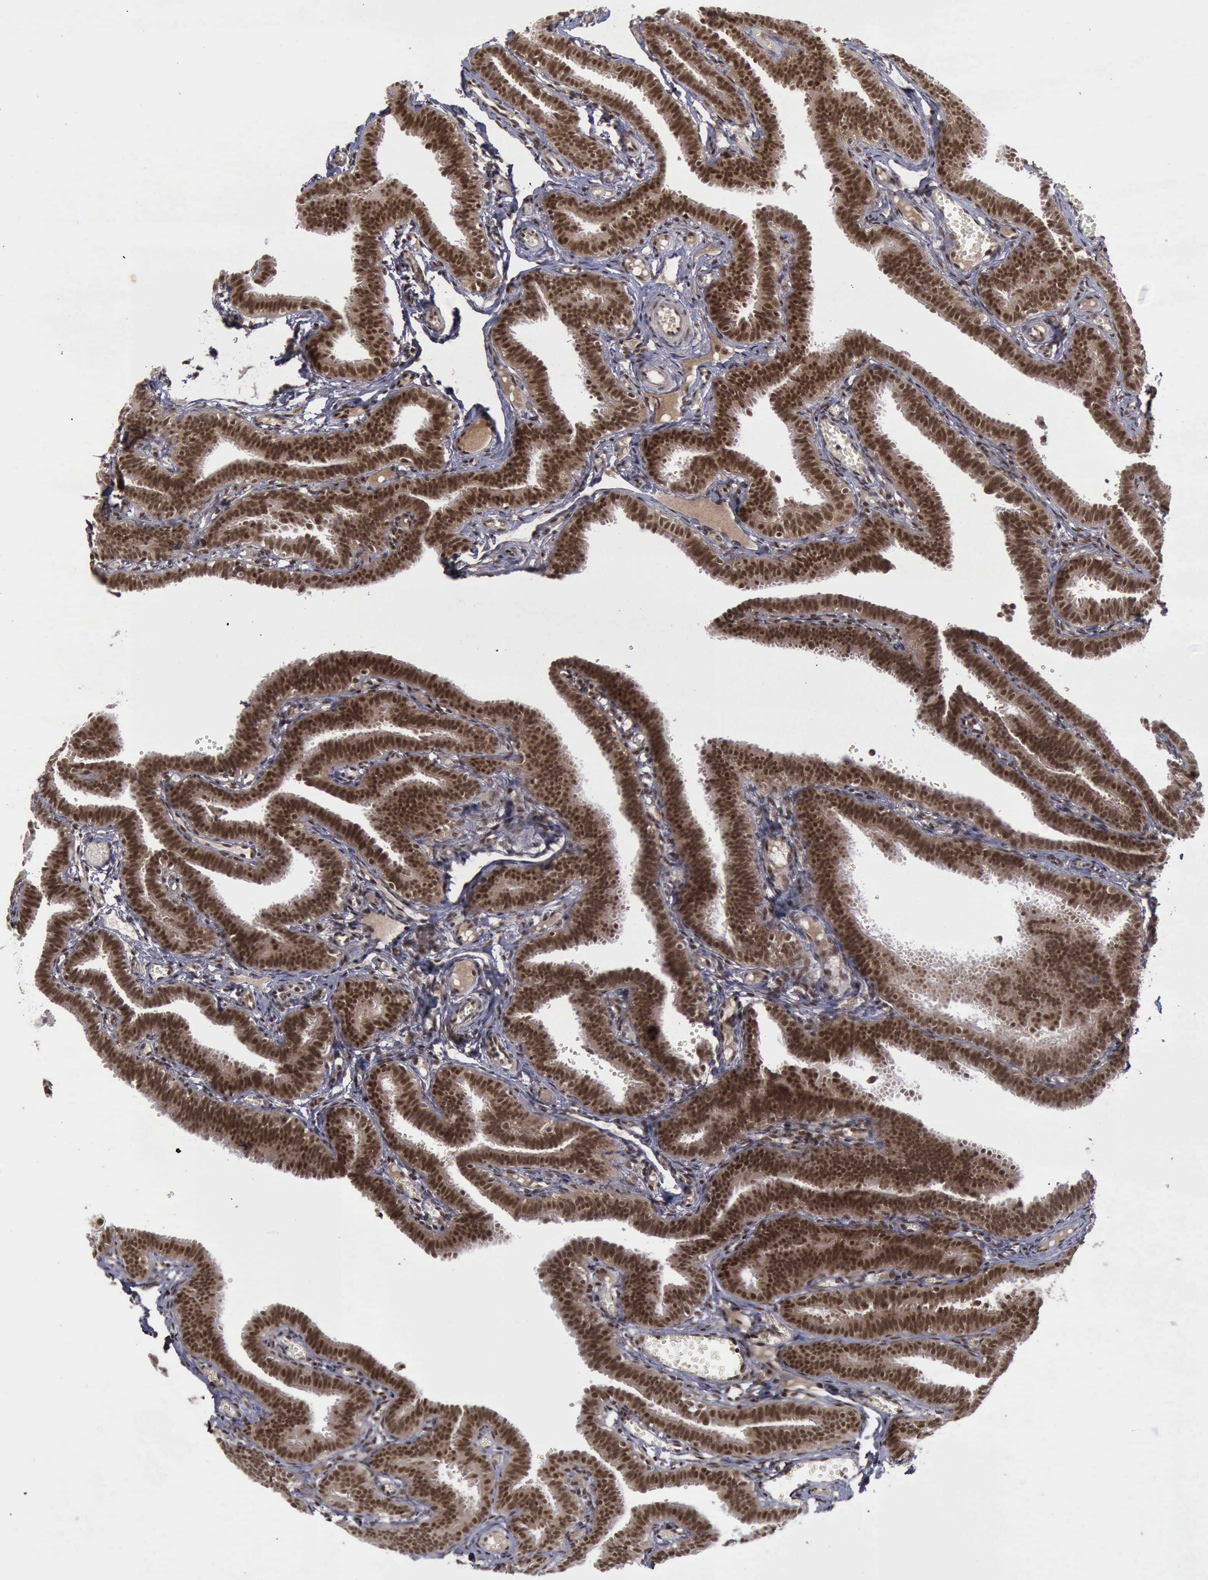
{"staining": {"intensity": "strong", "quantity": ">75%", "location": "cytoplasmic/membranous,nuclear"}, "tissue": "fallopian tube", "cell_type": "Glandular cells", "image_type": "normal", "snomed": [{"axis": "morphology", "description": "Normal tissue, NOS"}, {"axis": "topography", "description": "Fallopian tube"}], "caption": "Immunohistochemical staining of benign fallopian tube shows high levels of strong cytoplasmic/membranous,nuclear expression in approximately >75% of glandular cells. (Stains: DAB (3,3'-diaminobenzidine) in brown, nuclei in blue, Microscopy: brightfield microscopy at high magnification).", "gene": "ATM", "patient": {"sex": "female", "age": 29}}